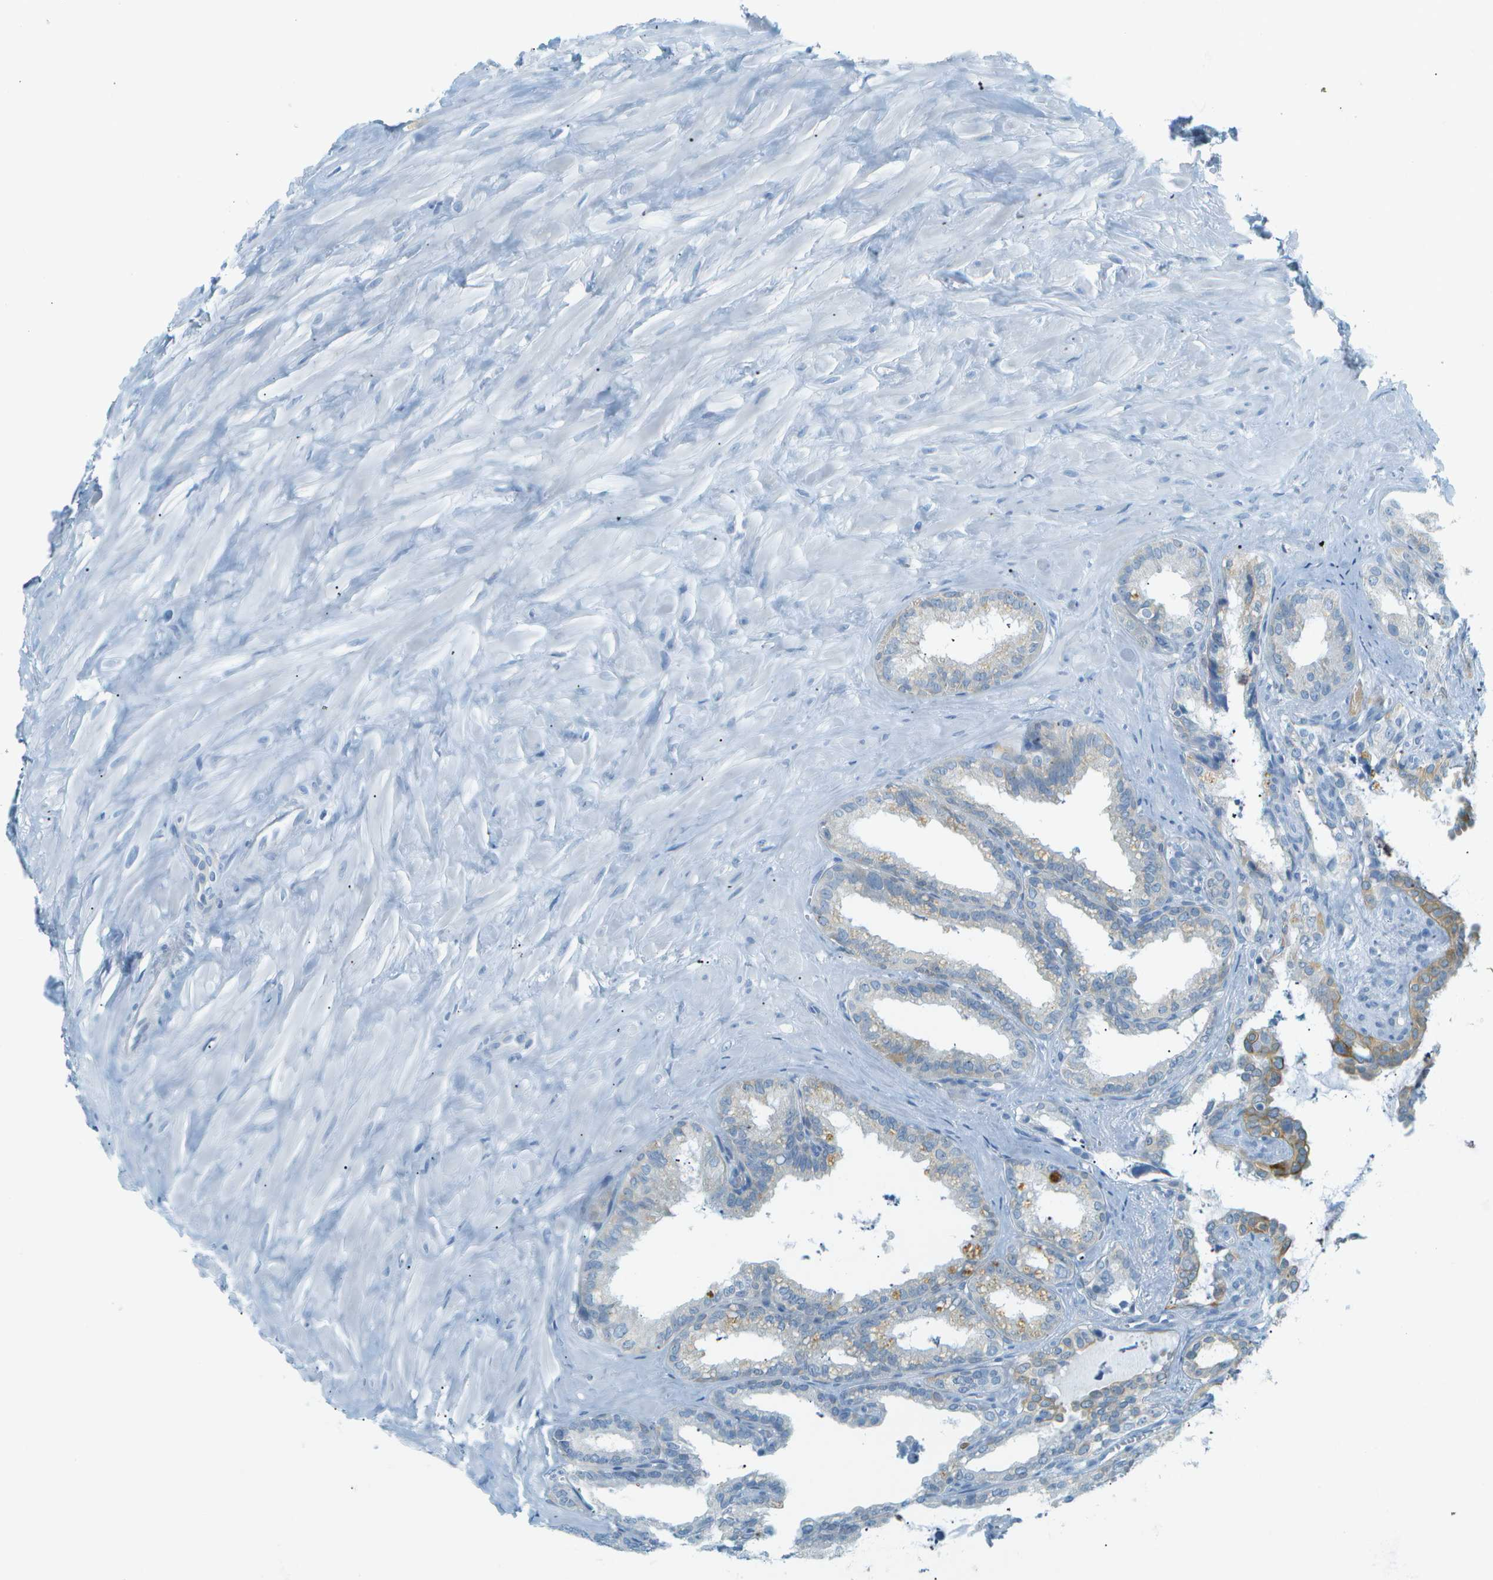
{"staining": {"intensity": "moderate", "quantity": "<25%", "location": "cytoplasmic/membranous"}, "tissue": "seminal vesicle", "cell_type": "Glandular cells", "image_type": "normal", "snomed": [{"axis": "morphology", "description": "Normal tissue, NOS"}, {"axis": "topography", "description": "Seminal veicle"}], "caption": "Brown immunohistochemical staining in unremarkable human seminal vesicle reveals moderate cytoplasmic/membranous staining in about <25% of glandular cells.", "gene": "SMYD5", "patient": {"sex": "male", "age": 64}}